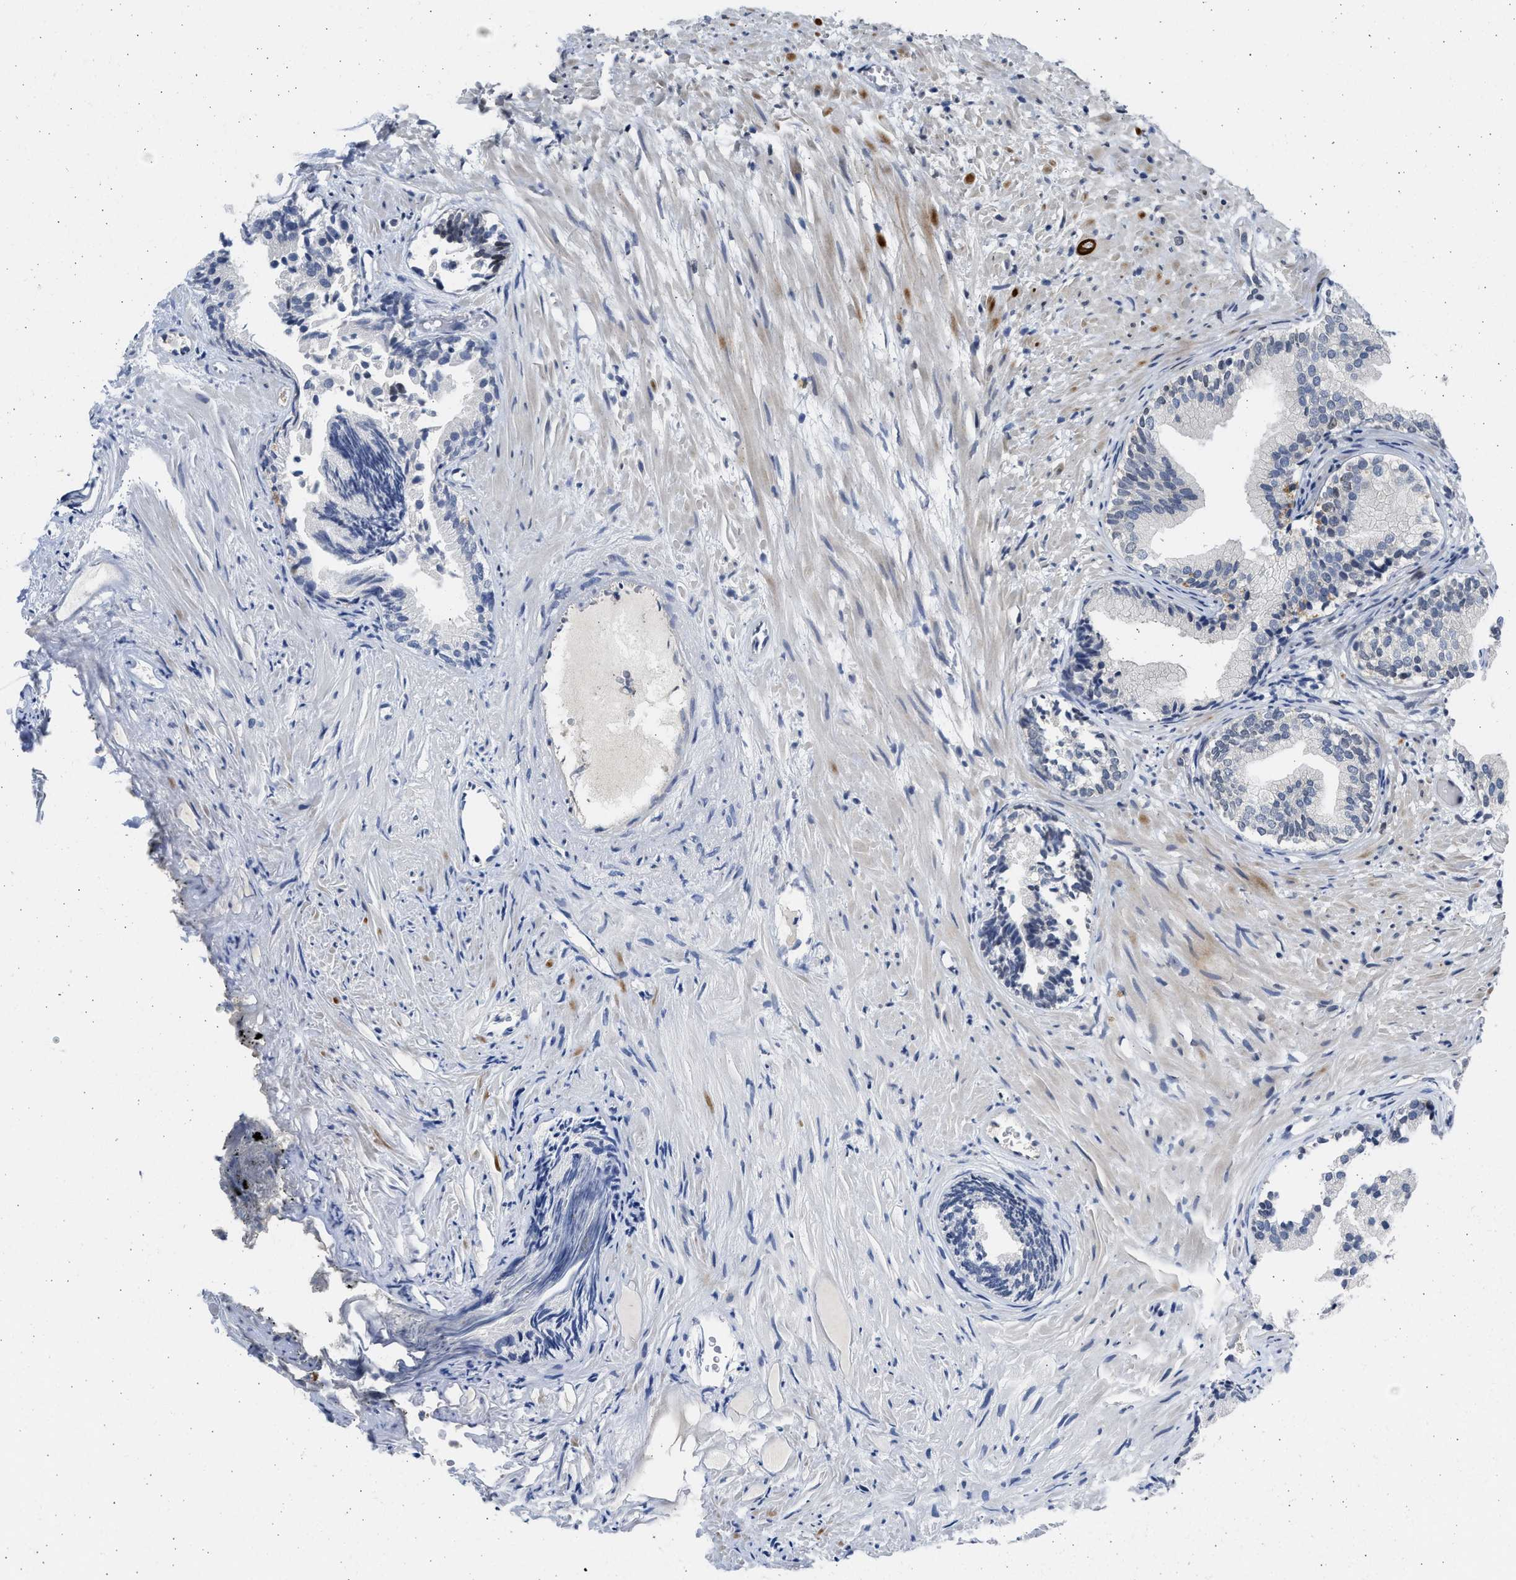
{"staining": {"intensity": "weak", "quantity": "<25%", "location": "nuclear"}, "tissue": "prostate", "cell_type": "Glandular cells", "image_type": "normal", "snomed": [{"axis": "morphology", "description": "Normal tissue, NOS"}, {"axis": "topography", "description": "Prostate"}], "caption": "High power microscopy micrograph of an immunohistochemistry photomicrograph of unremarkable prostate, revealing no significant expression in glandular cells. (Immunohistochemistry (ihc), brightfield microscopy, high magnification).", "gene": "HMGN3", "patient": {"sex": "male", "age": 76}}